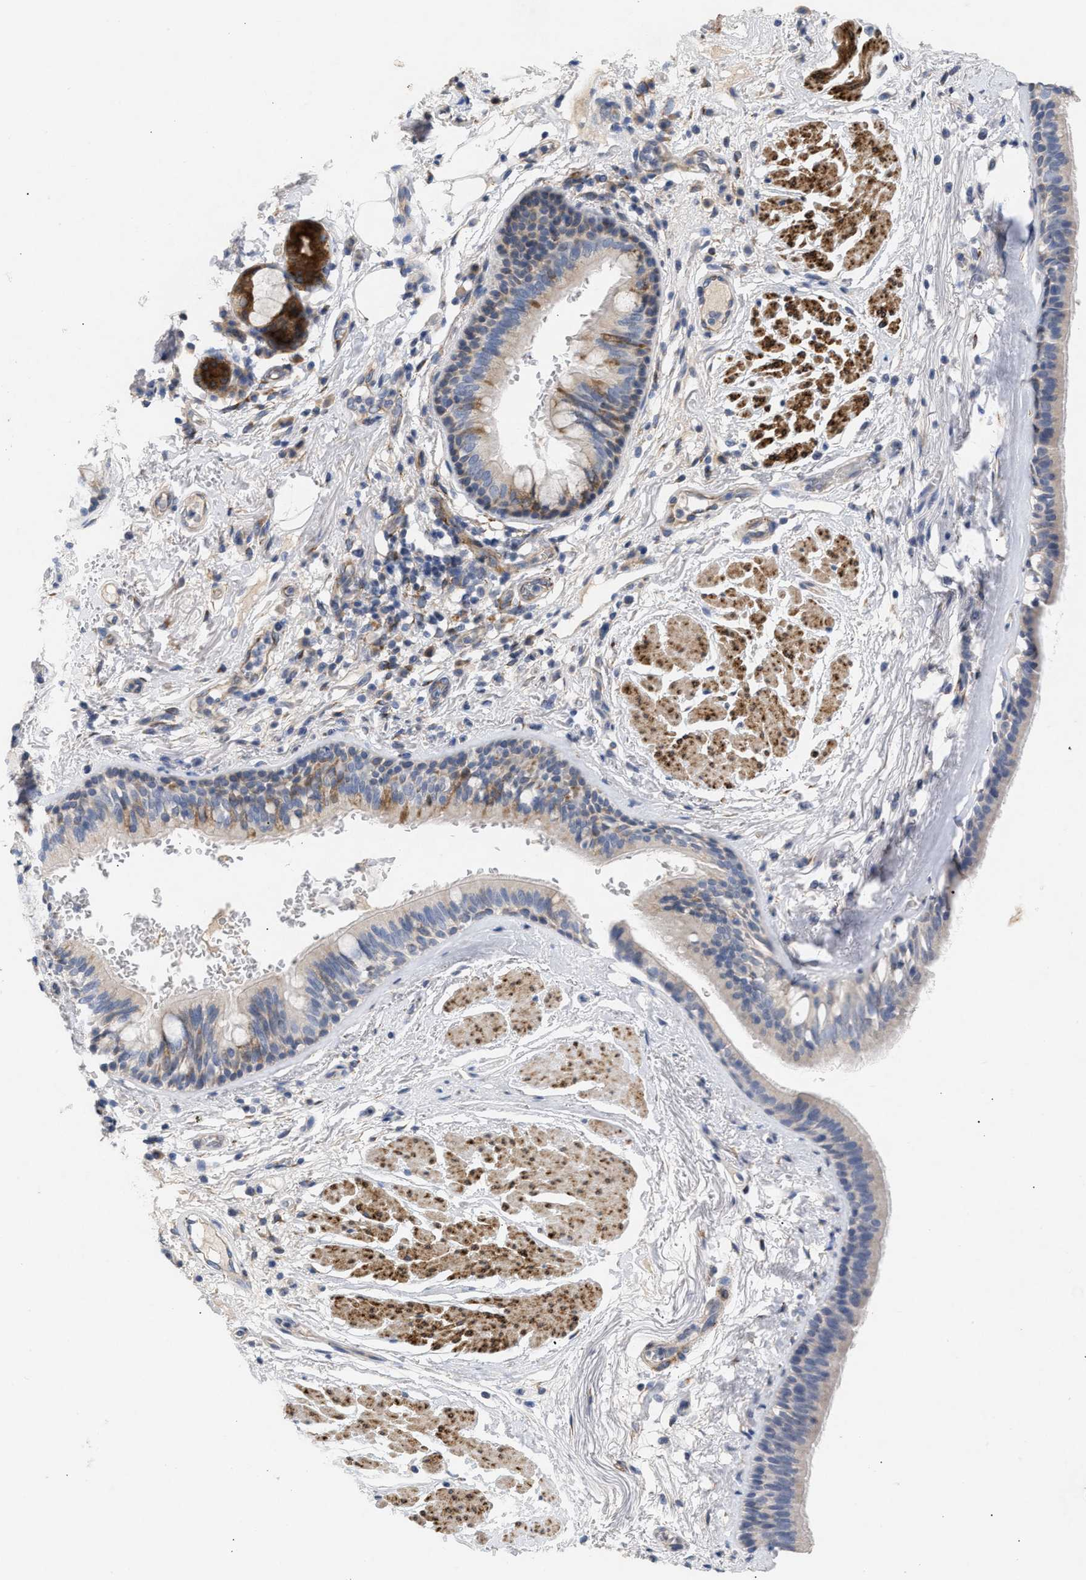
{"staining": {"intensity": "moderate", "quantity": "<25%", "location": "cytoplasmic/membranous"}, "tissue": "bronchus", "cell_type": "Respiratory epithelial cells", "image_type": "normal", "snomed": [{"axis": "morphology", "description": "Normal tissue, NOS"}, {"axis": "topography", "description": "Cartilage tissue"}], "caption": "Bronchus stained with DAB (3,3'-diaminobenzidine) IHC demonstrates low levels of moderate cytoplasmic/membranous expression in about <25% of respiratory epithelial cells.", "gene": "SELENOM", "patient": {"sex": "female", "age": 63}}